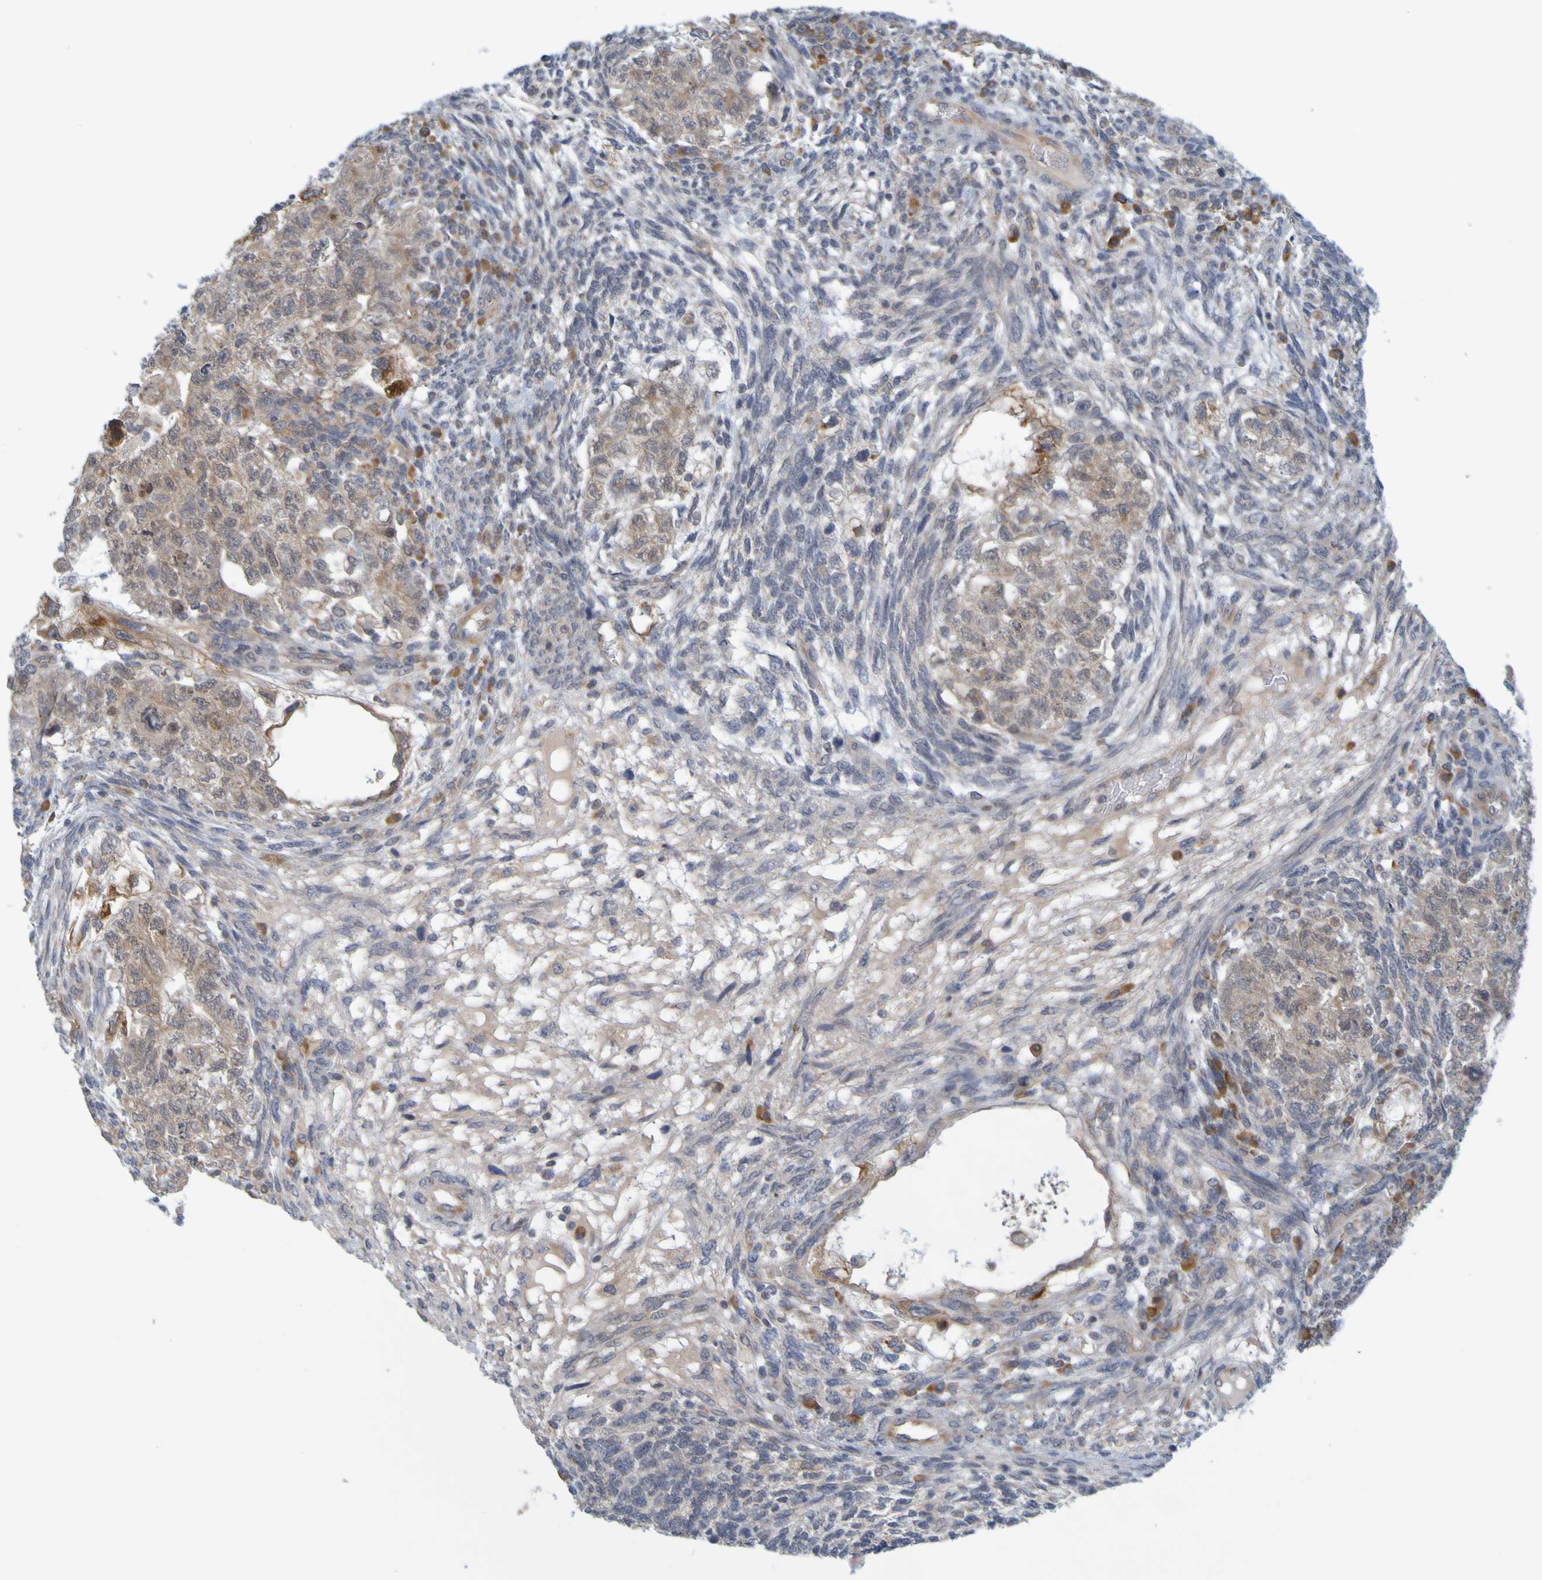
{"staining": {"intensity": "moderate", "quantity": "25%-75%", "location": "cytoplasmic/membranous"}, "tissue": "testis cancer", "cell_type": "Tumor cells", "image_type": "cancer", "snomed": [{"axis": "morphology", "description": "Normal tissue, NOS"}, {"axis": "morphology", "description": "Carcinoma, Embryonal, NOS"}, {"axis": "topography", "description": "Testis"}], "caption": "Immunohistochemical staining of embryonal carcinoma (testis) reveals medium levels of moderate cytoplasmic/membranous staining in approximately 25%-75% of tumor cells. (Brightfield microscopy of DAB IHC at high magnification).", "gene": "MOGS", "patient": {"sex": "male", "age": 36}}